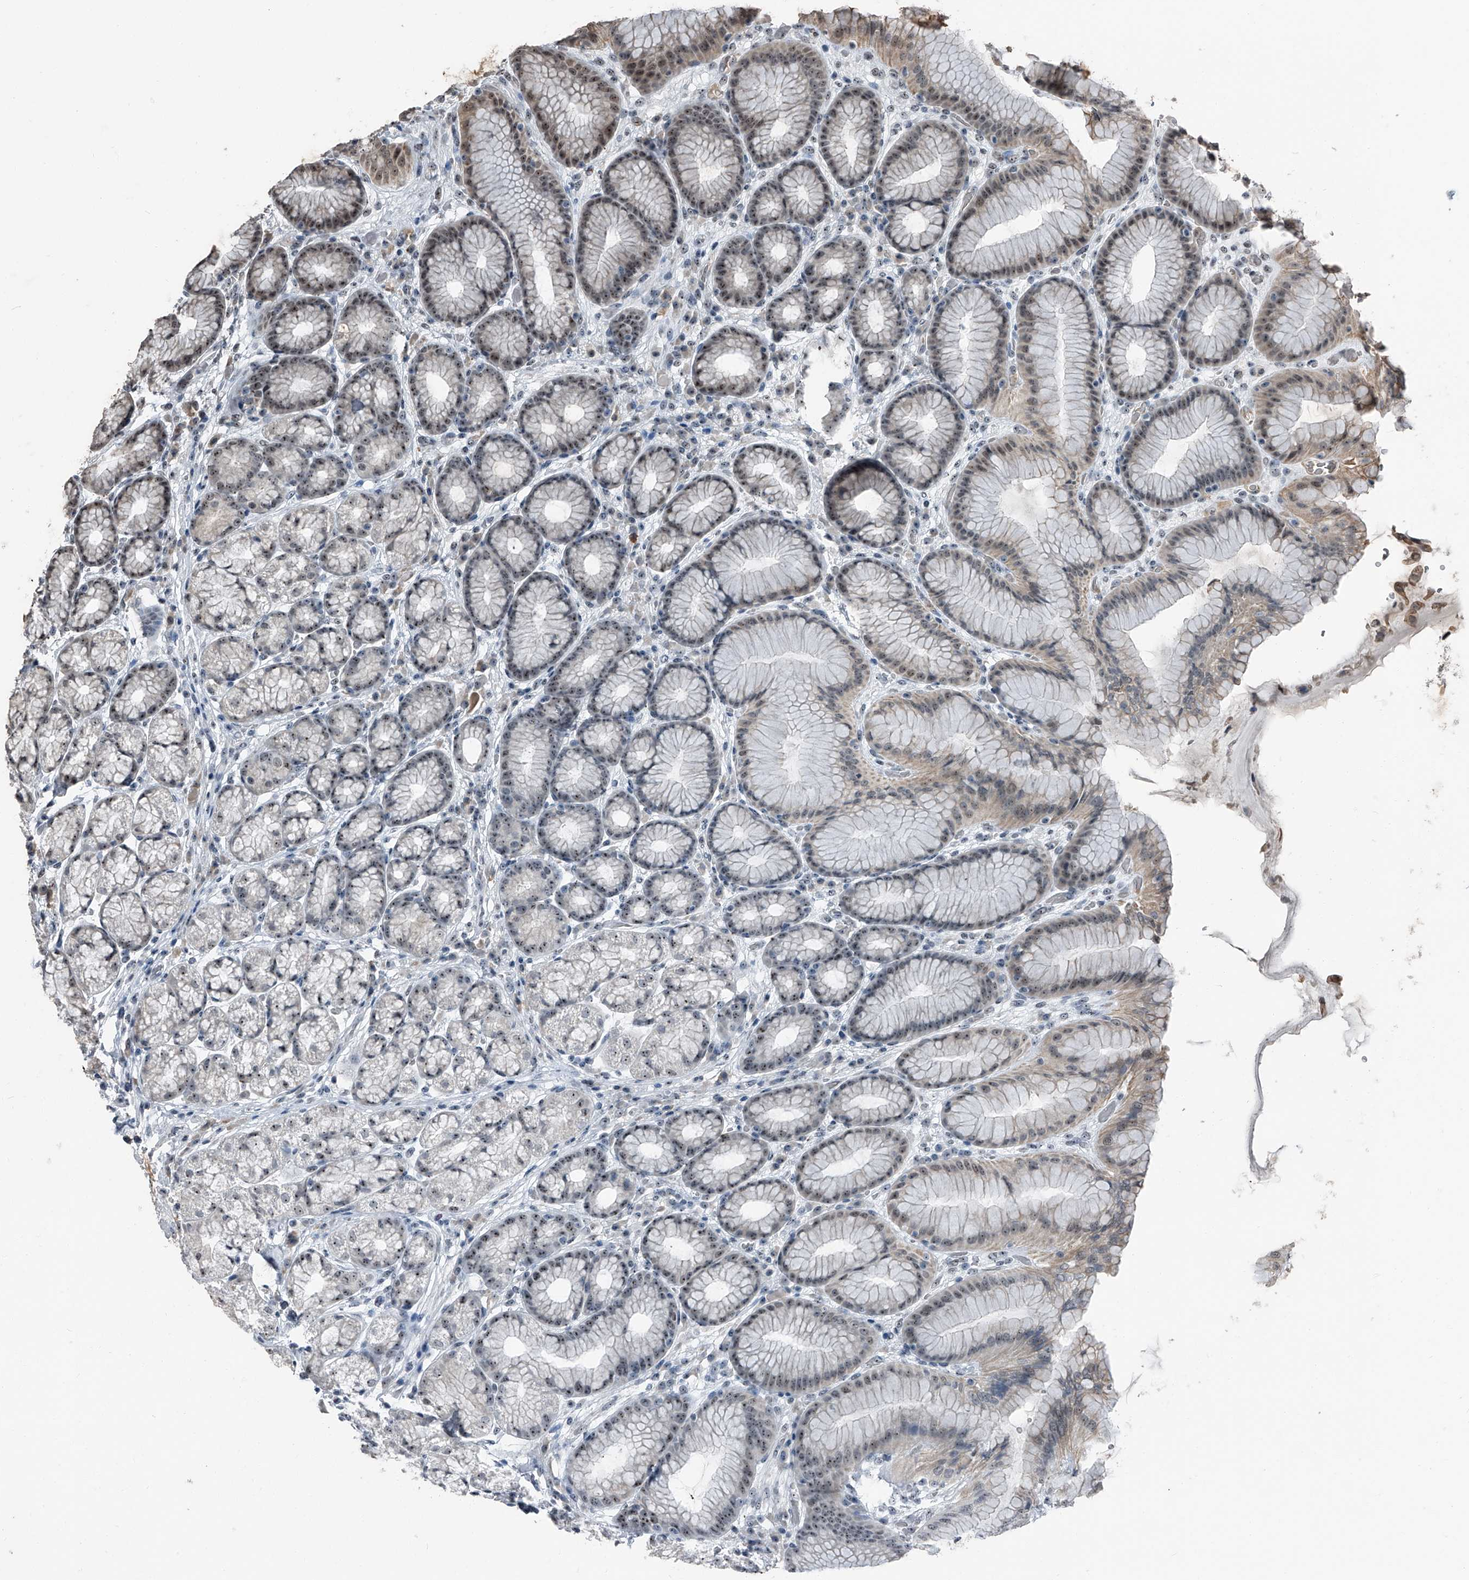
{"staining": {"intensity": "moderate", "quantity": ">75%", "location": "cytoplasmic/membranous,nuclear"}, "tissue": "stomach", "cell_type": "Glandular cells", "image_type": "normal", "snomed": [{"axis": "morphology", "description": "Normal tissue, NOS"}, {"axis": "topography", "description": "Stomach"}], "caption": "Stomach stained with a brown dye reveals moderate cytoplasmic/membranous,nuclear positive expression in approximately >75% of glandular cells.", "gene": "TCOF1", "patient": {"sex": "male", "age": 57}}